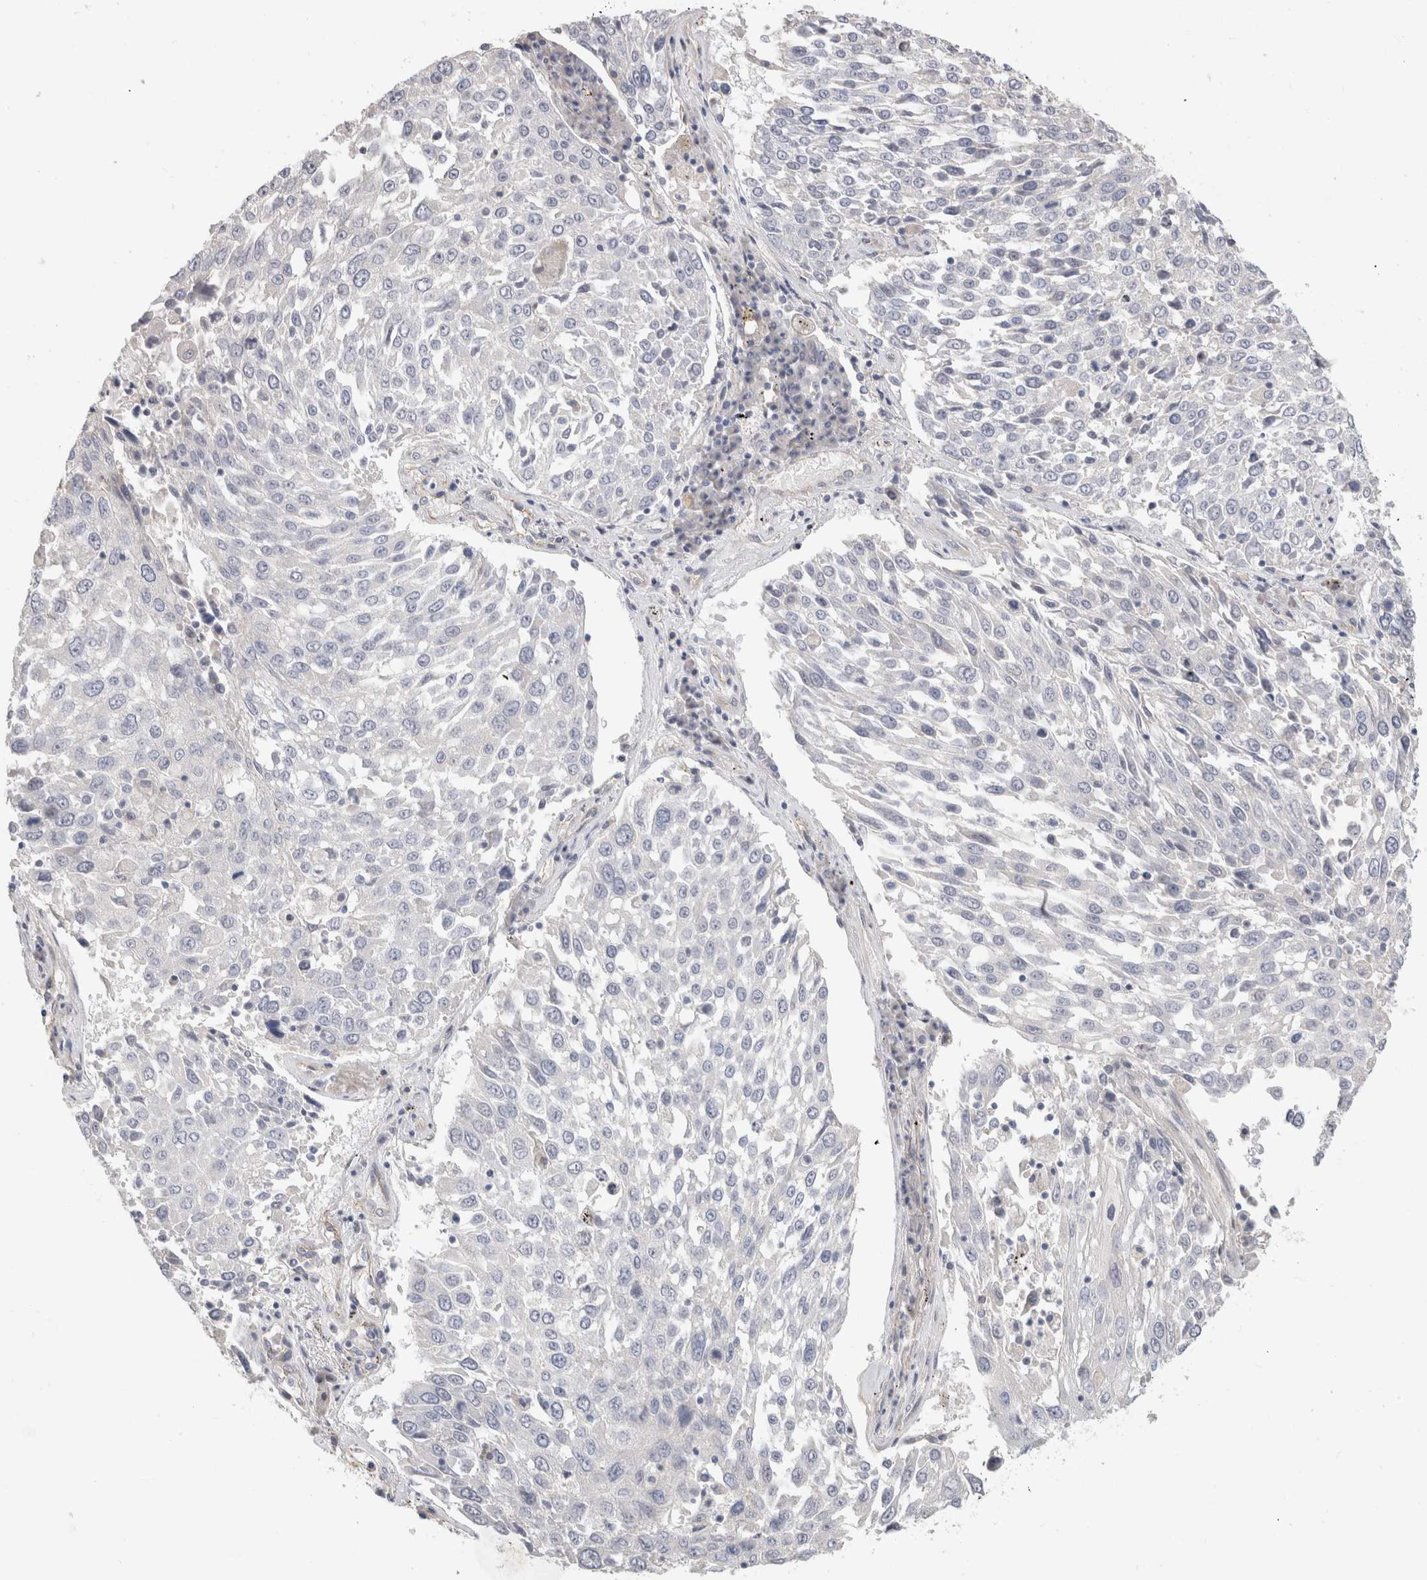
{"staining": {"intensity": "negative", "quantity": "none", "location": "none"}, "tissue": "lung cancer", "cell_type": "Tumor cells", "image_type": "cancer", "snomed": [{"axis": "morphology", "description": "Squamous cell carcinoma, NOS"}, {"axis": "topography", "description": "Lung"}], "caption": "A high-resolution histopathology image shows immunohistochemistry (IHC) staining of squamous cell carcinoma (lung), which reveals no significant staining in tumor cells.", "gene": "AFP", "patient": {"sex": "male", "age": 65}}